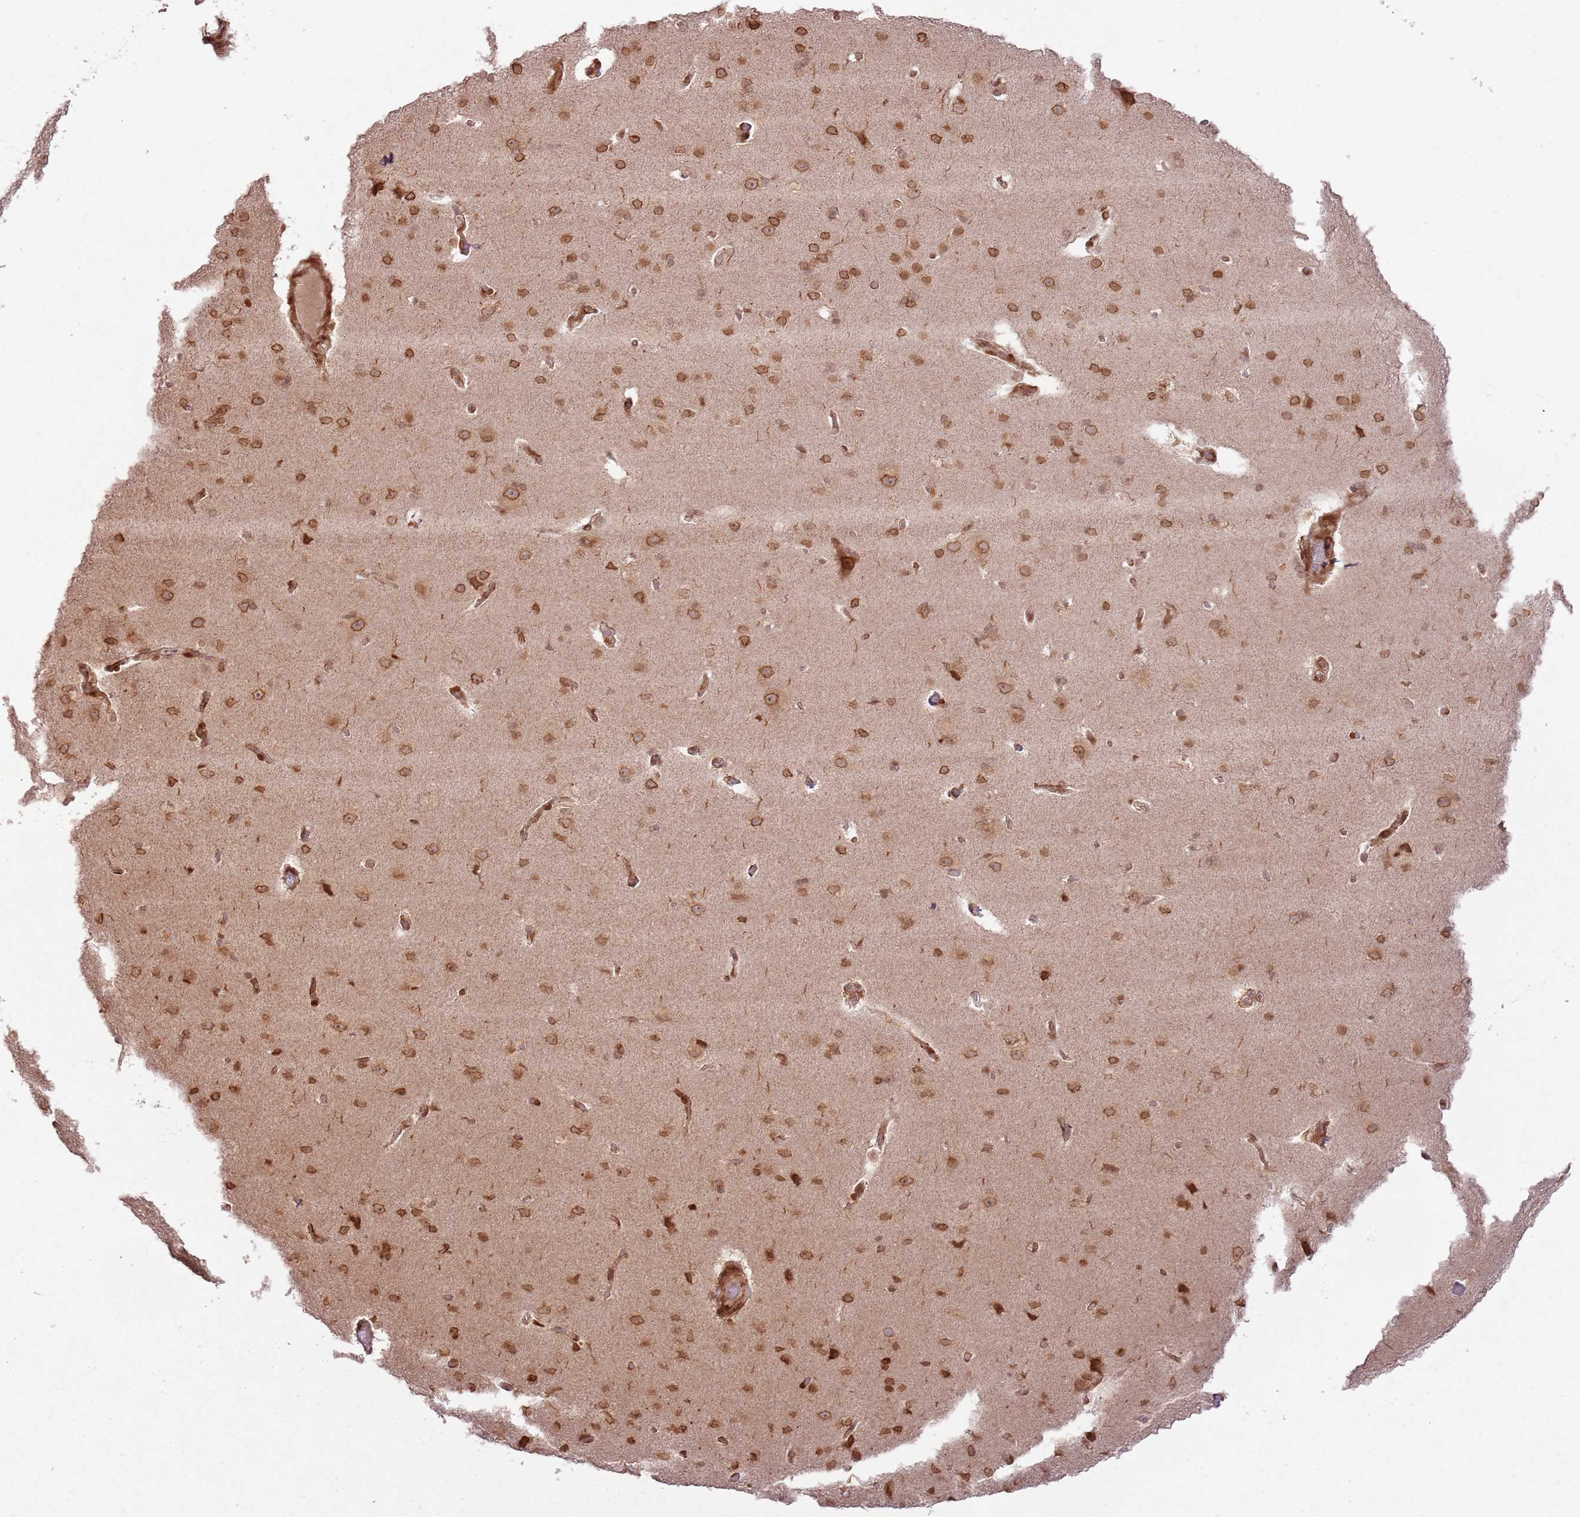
{"staining": {"intensity": "moderate", "quantity": ">75%", "location": "cytoplasmic/membranous"}, "tissue": "cerebral cortex", "cell_type": "Endothelial cells", "image_type": "normal", "snomed": [{"axis": "morphology", "description": "Normal tissue, NOS"}, {"axis": "topography", "description": "Cerebral cortex"}], "caption": "This image displays normal cerebral cortex stained with IHC to label a protein in brown. The cytoplasmic/membranous of endothelial cells show moderate positivity for the protein. Nuclei are counter-stained blue.", "gene": "KLHL36", "patient": {"sex": "male", "age": 62}}